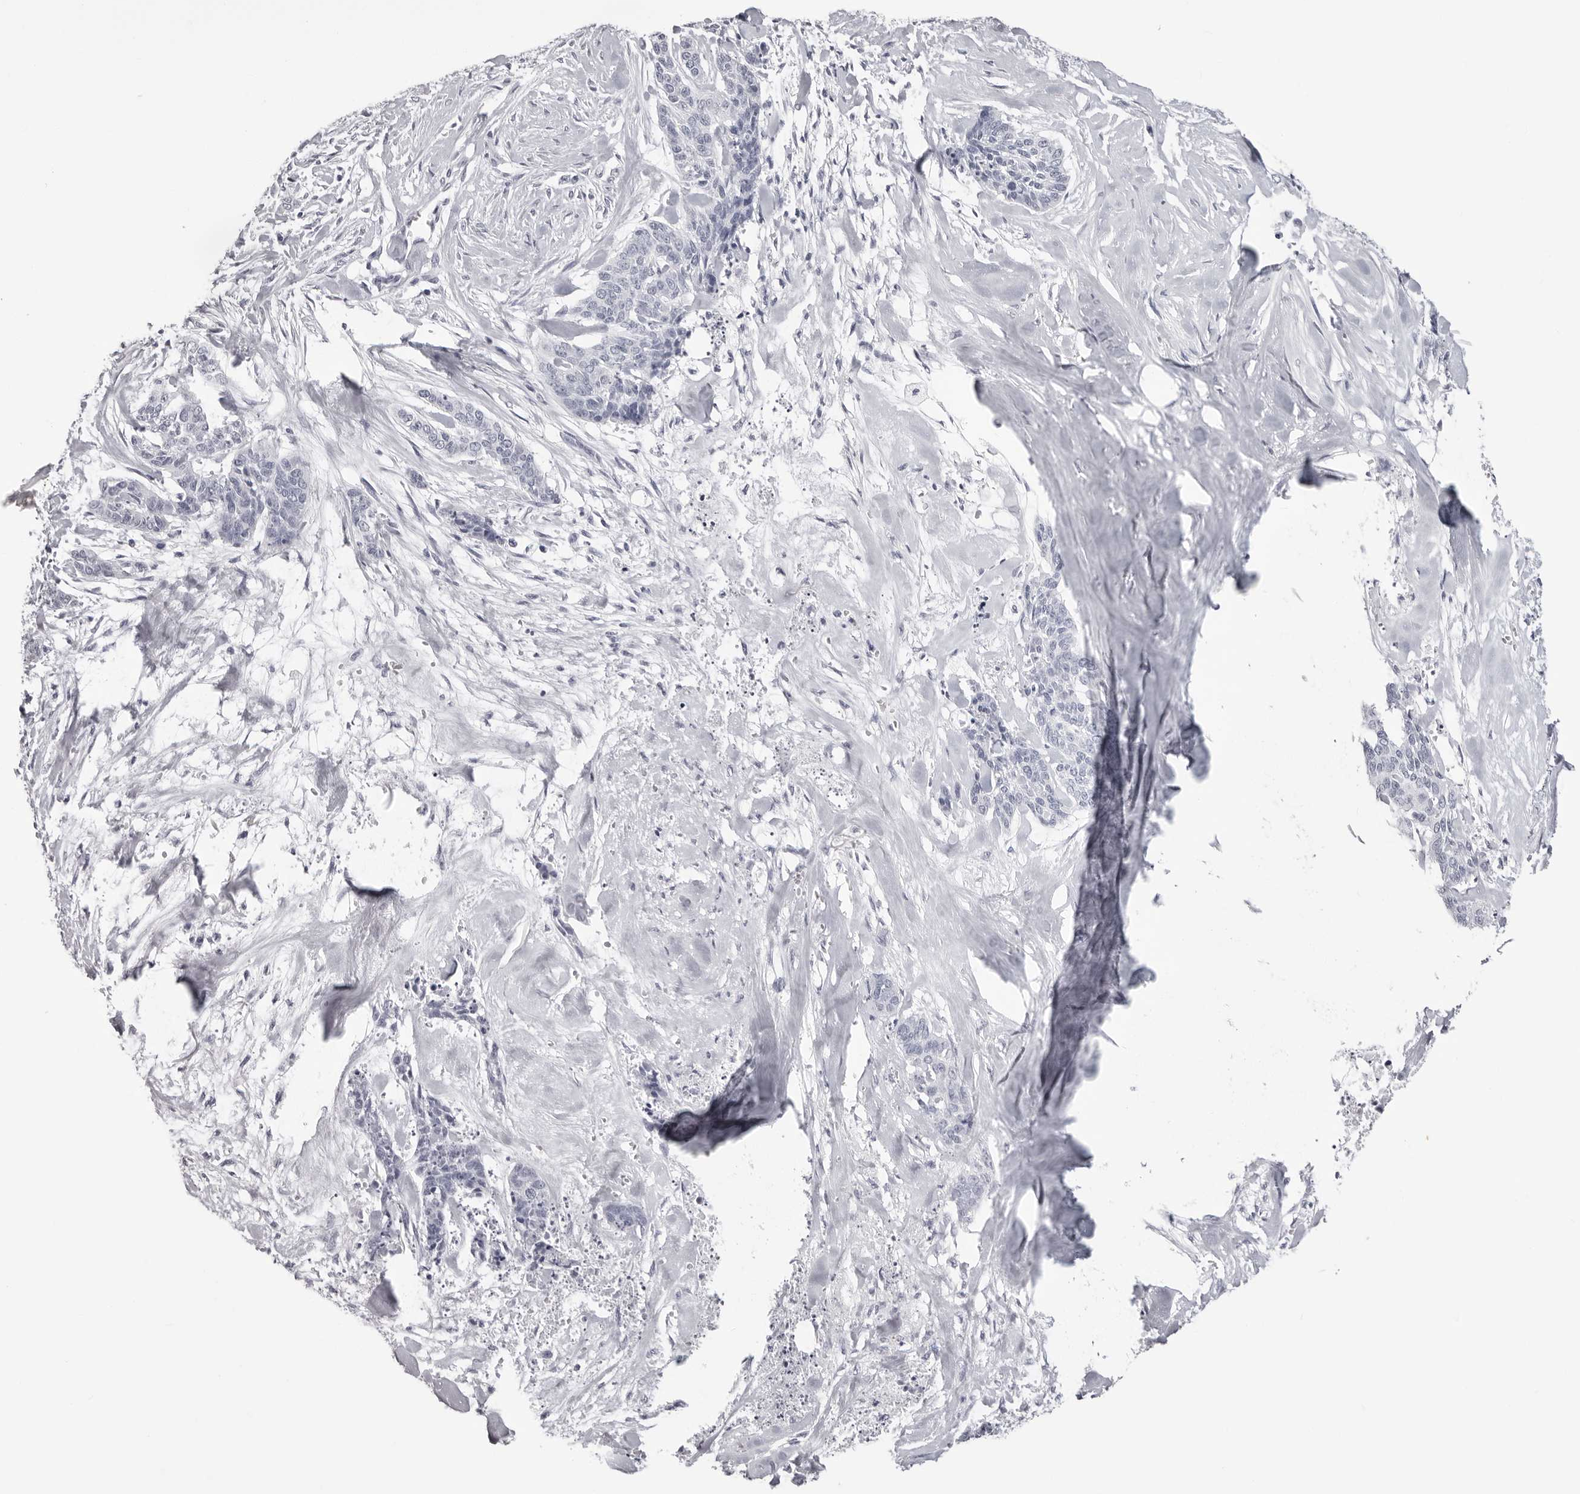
{"staining": {"intensity": "negative", "quantity": "none", "location": "none"}, "tissue": "skin cancer", "cell_type": "Tumor cells", "image_type": "cancer", "snomed": [{"axis": "morphology", "description": "Basal cell carcinoma"}, {"axis": "topography", "description": "Skin"}], "caption": "An image of skin basal cell carcinoma stained for a protein demonstrates no brown staining in tumor cells.", "gene": "CST1", "patient": {"sex": "female", "age": 64}}